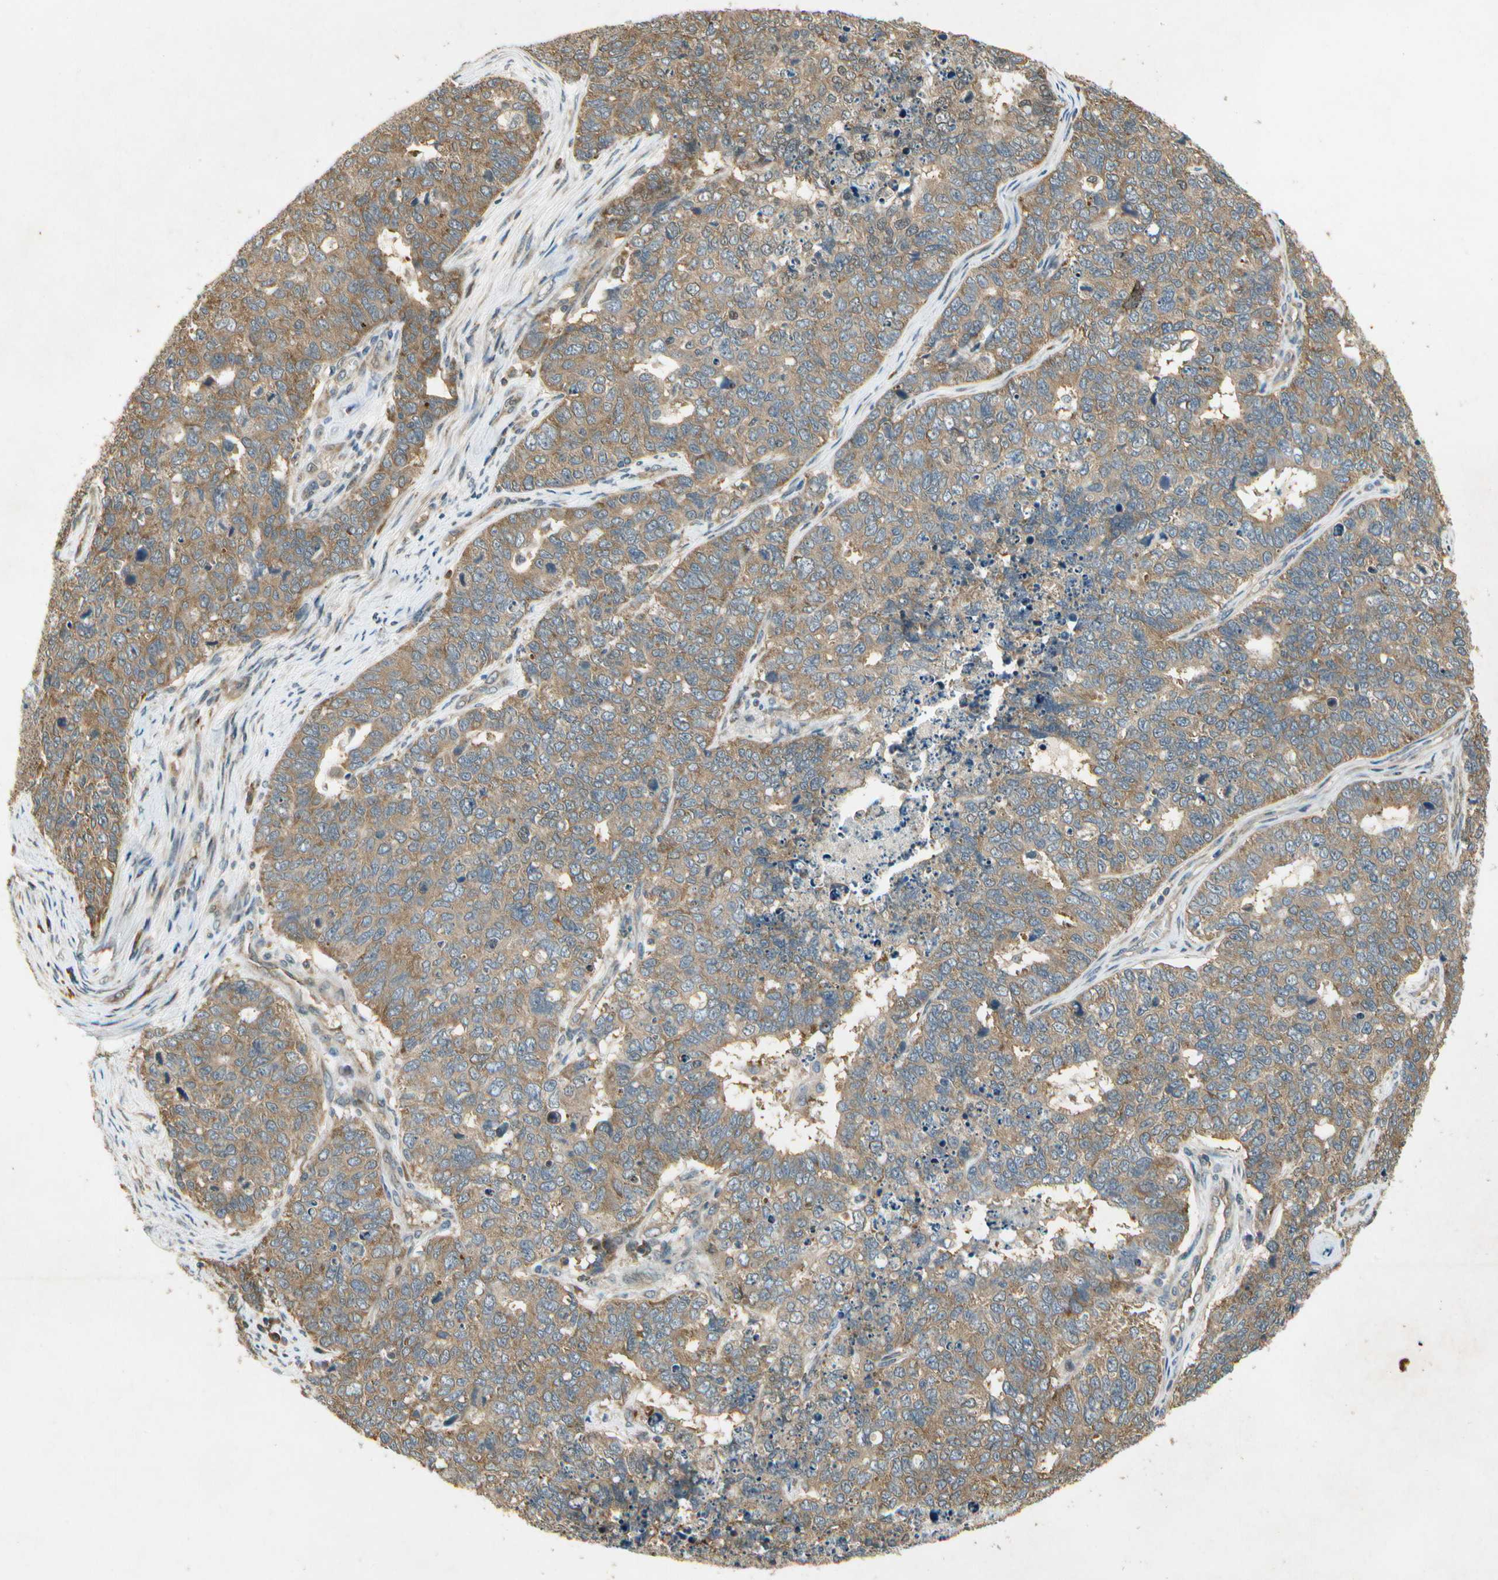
{"staining": {"intensity": "weak", "quantity": ">75%", "location": "cytoplasmic/membranous"}, "tissue": "cervical cancer", "cell_type": "Tumor cells", "image_type": "cancer", "snomed": [{"axis": "morphology", "description": "Squamous cell carcinoma, NOS"}, {"axis": "topography", "description": "Cervix"}], "caption": "About >75% of tumor cells in human cervical cancer (squamous cell carcinoma) exhibit weak cytoplasmic/membranous protein positivity as visualized by brown immunohistochemical staining.", "gene": "EIF1AX", "patient": {"sex": "female", "age": 63}}